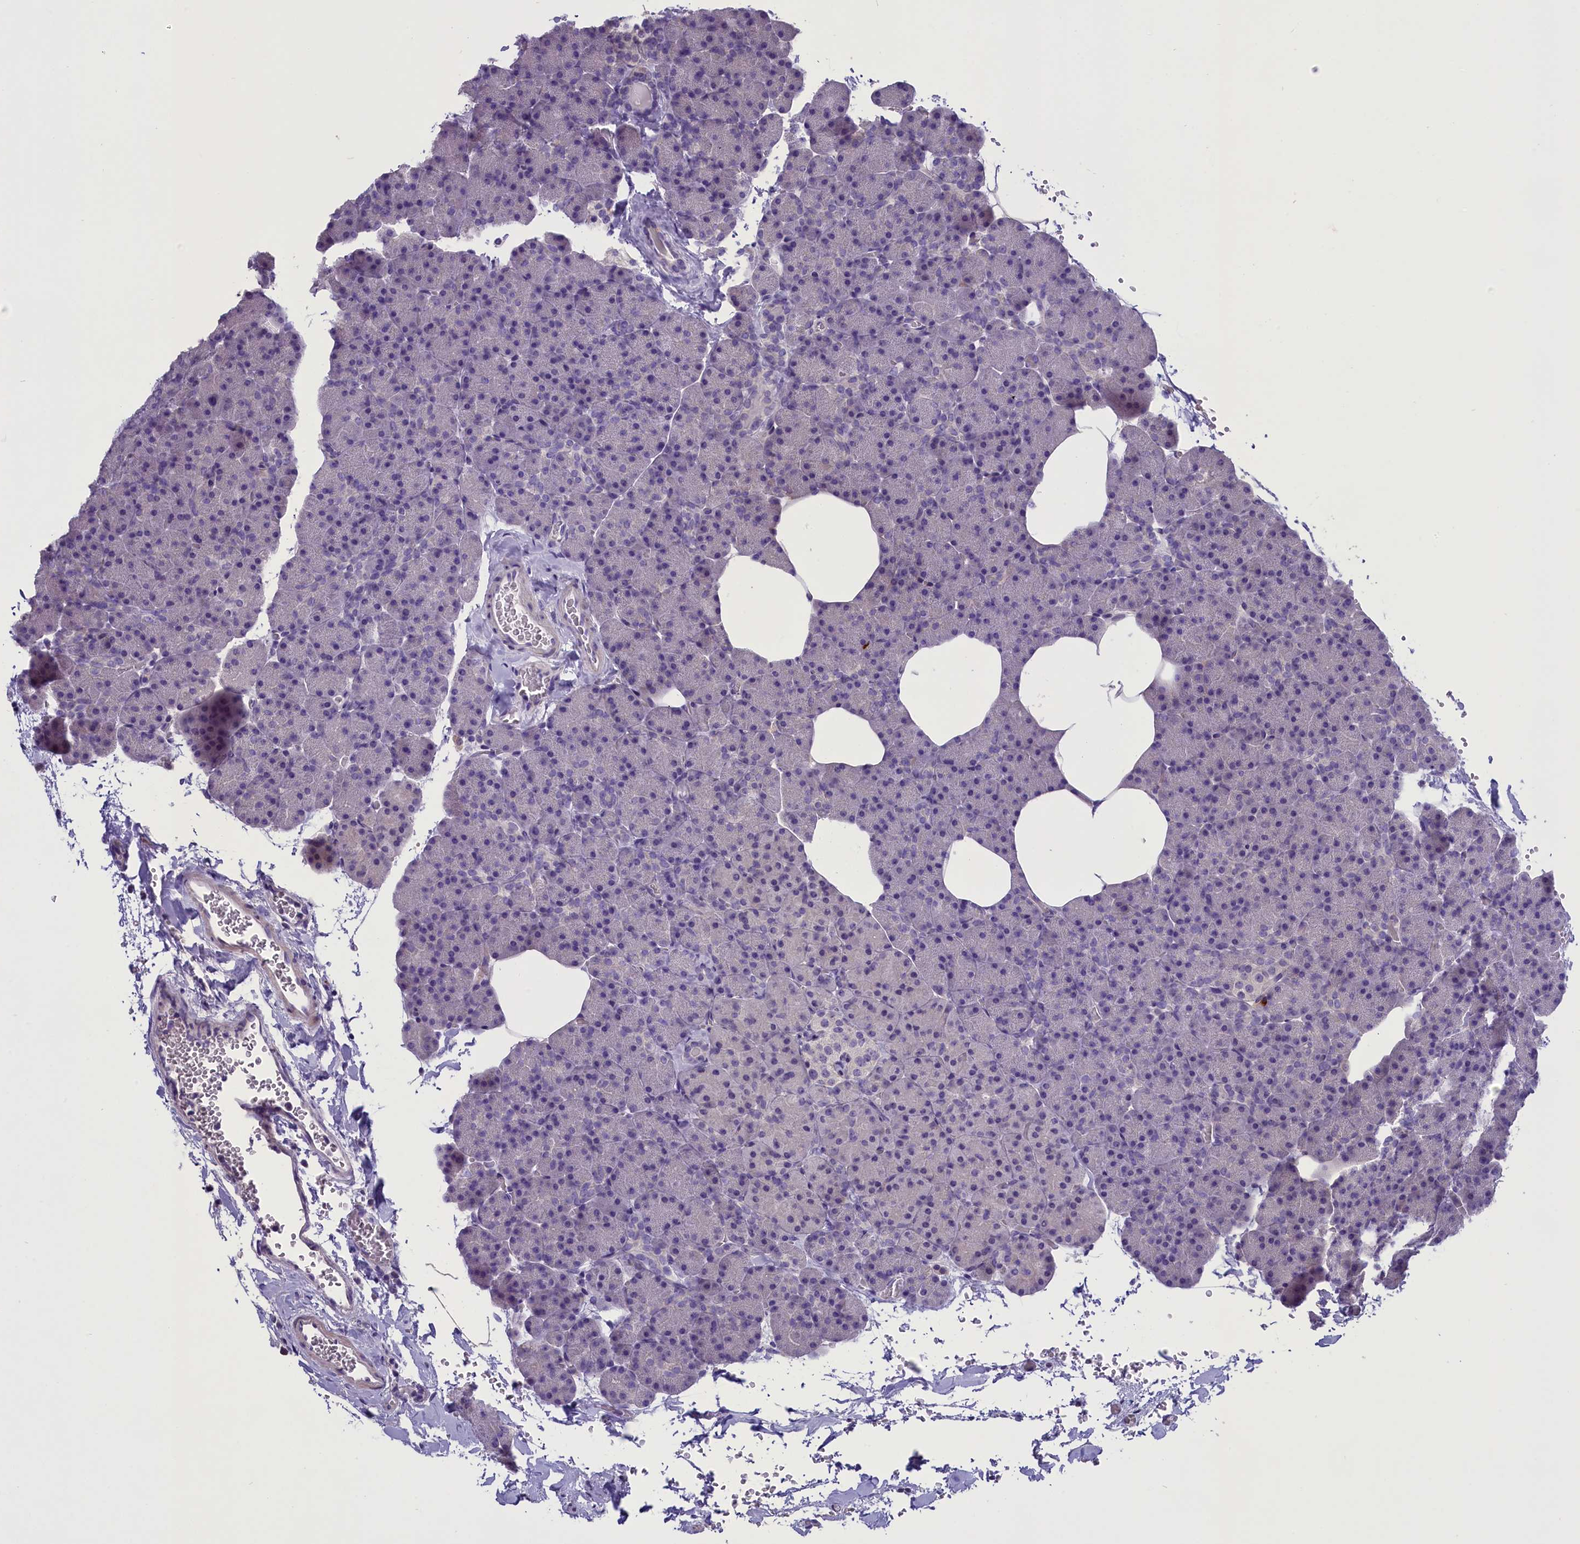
{"staining": {"intensity": "negative", "quantity": "none", "location": "none"}, "tissue": "pancreas", "cell_type": "Exocrine glandular cells", "image_type": "normal", "snomed": [{"axis": "morphology", "description": "Normal tissue, NOS"}, {"axis": "topography", "description": "Pancreas"}], "caption": "Exocrine glandular cells show no significant staining in normal pancreas.", "gene": "ENPP6", "patient": {"sex": "female", "age": 35}}